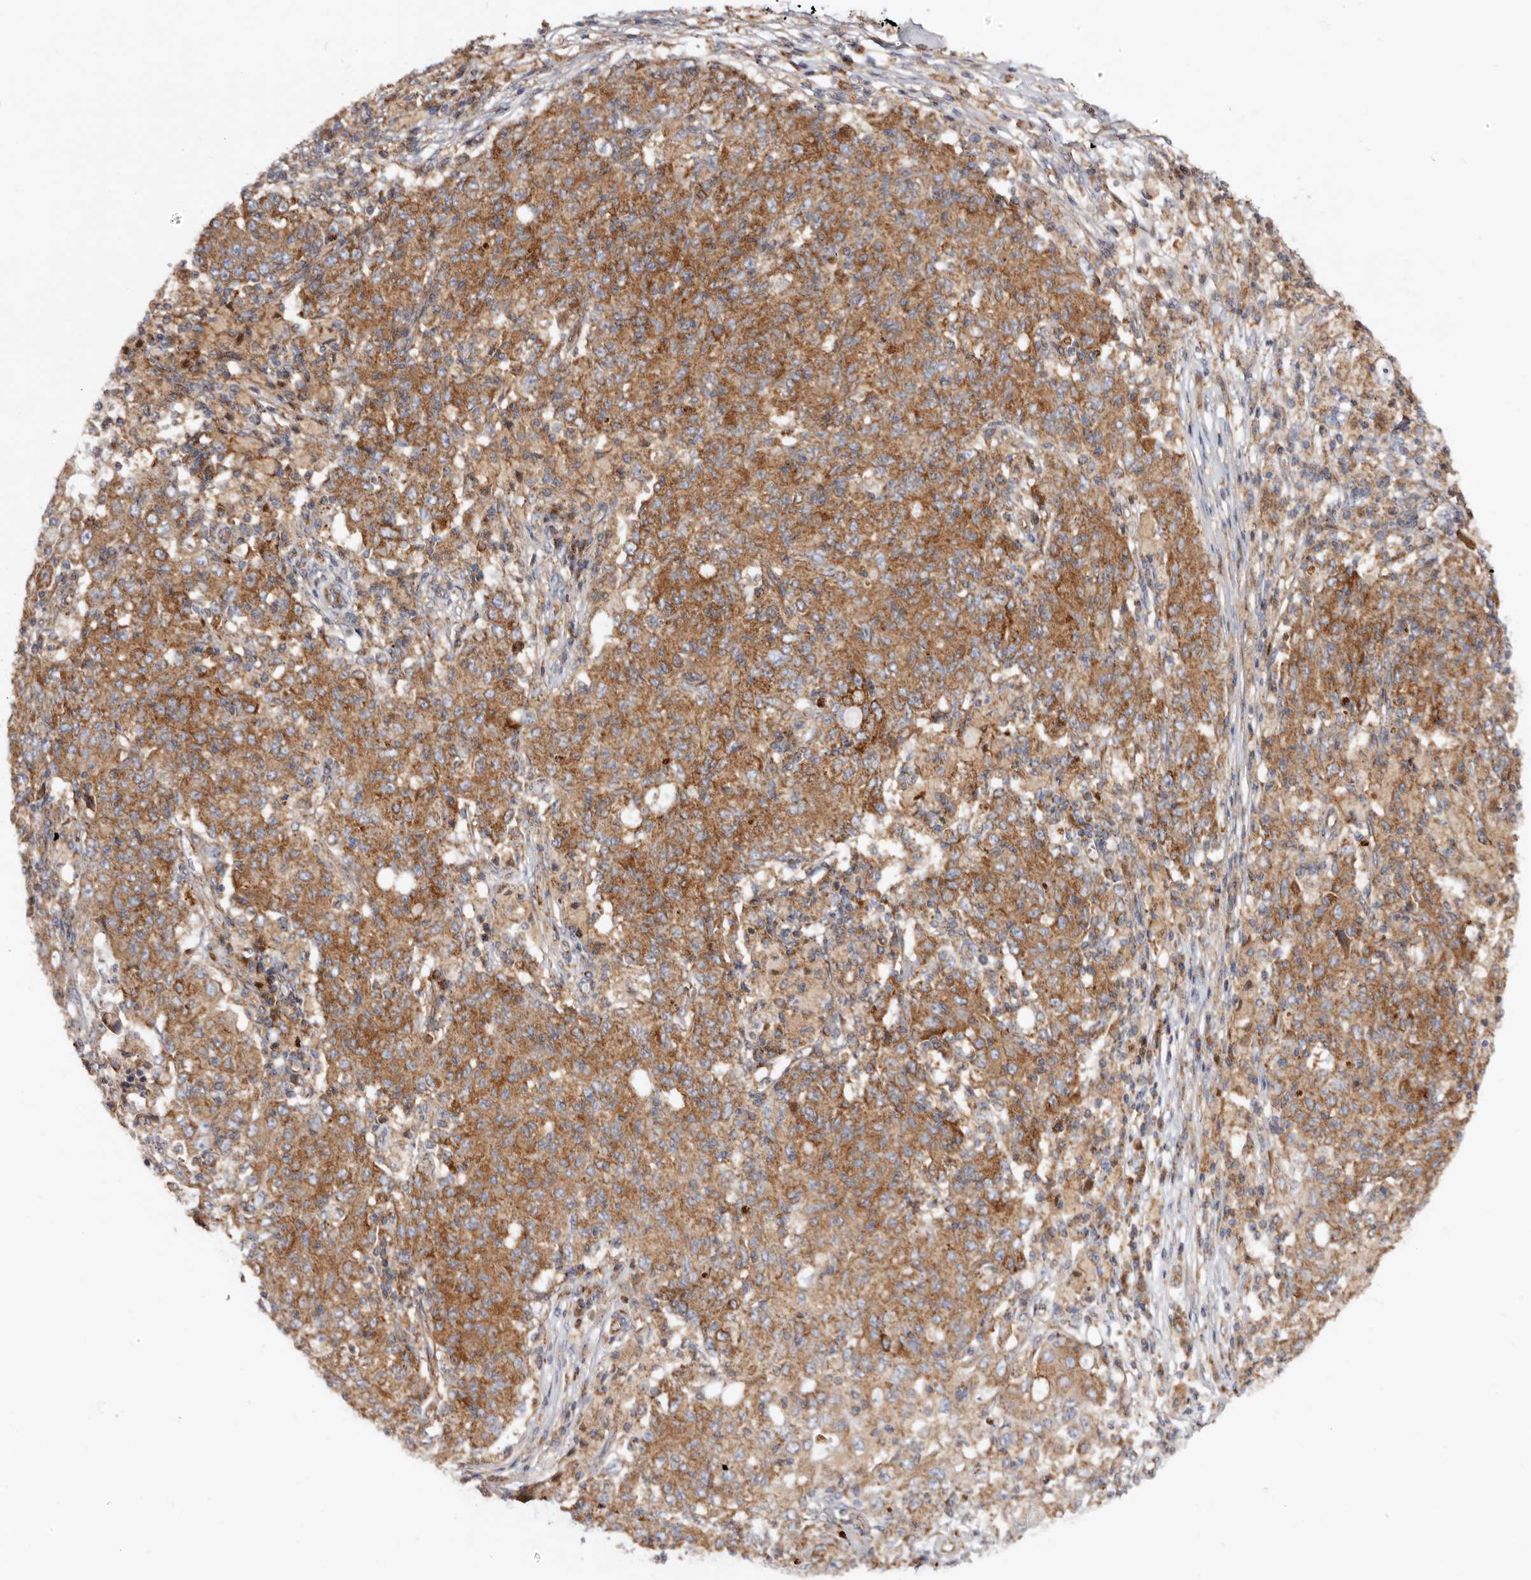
{"staining": {"intensity": "moderate", "quantity": ">75%", "location": "cytoplasmic/membranous"}, "tissue": "ovarian cancer", "cell_type": "Tumor cells", "image_type": "cancer", "snomed": [{"axis": "morphology", "description": "Carcinoma, endometroid"}, {"axis": "topography", "description": "Ovary"}], "caption": "Immunohistochemistry (IHC) of endometroid carcinoma (ovarian) shows medium levels of moderate cytoplasmic/membranous expression in about >75% of tumor cells.", "gene": "COQ8B", "patient": {"sex": "female", "age": 42}}